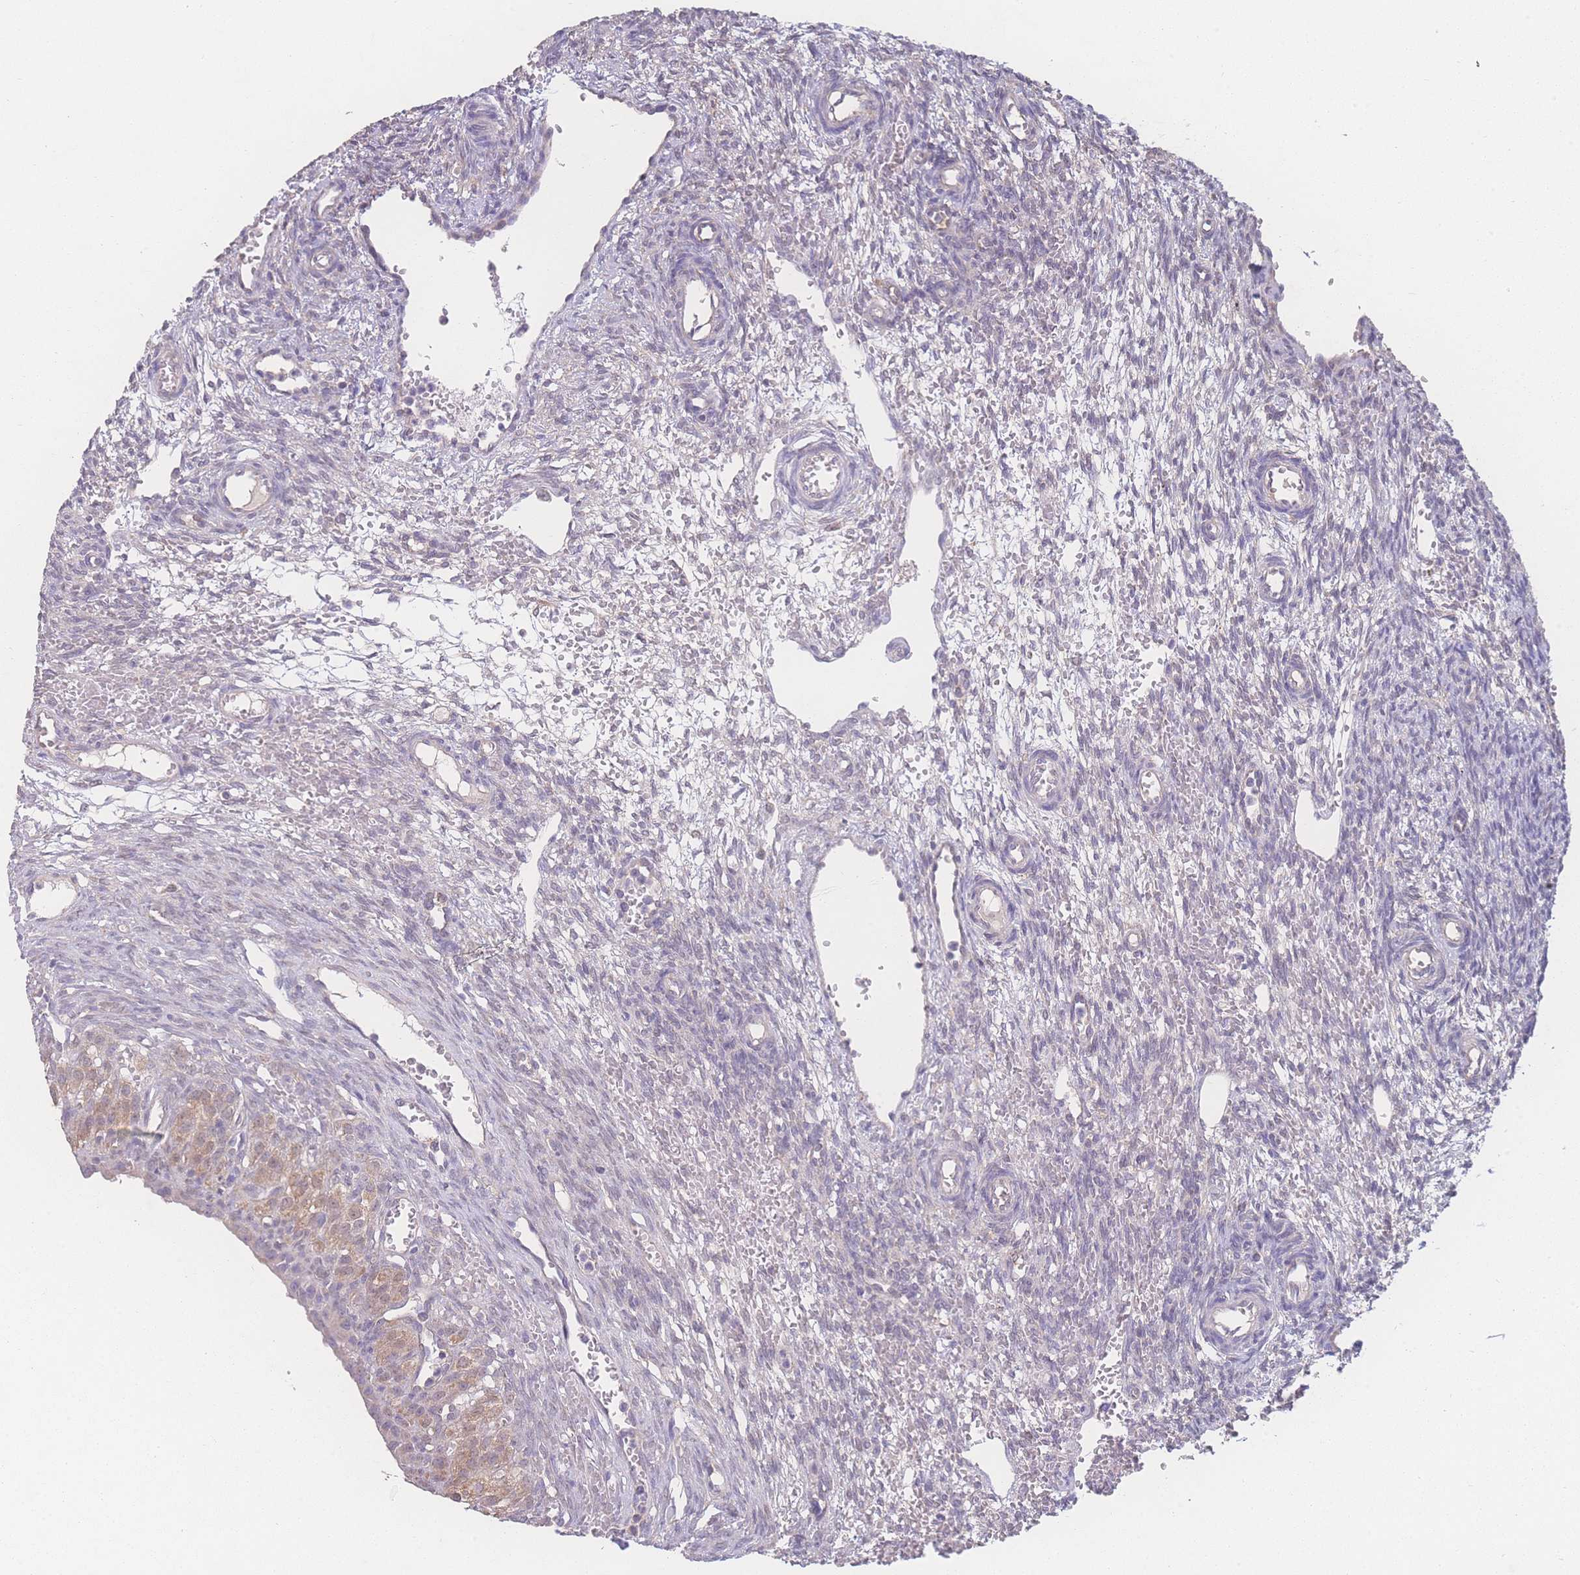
{"staining": {"intensity": "negative", "quantity": "none", "location": "none"}, "tissue": "ovary", "cell_type": "Ovarian stroma cells", "image_type": "normal", "snomed": [{"axis": "morphology", "description": "Normal tissue, NOS"}, {"axis": "topography", "description": "Ovary"}], "caption": "Immunohistochemistry (IHC) histopathology image of unremarkable ovary: ovary stained with DAB exhibits no significant protein expression in ovarian stroma cells.", "gene": "GIPR", "patient": {"sex": "female", "age": 39}}